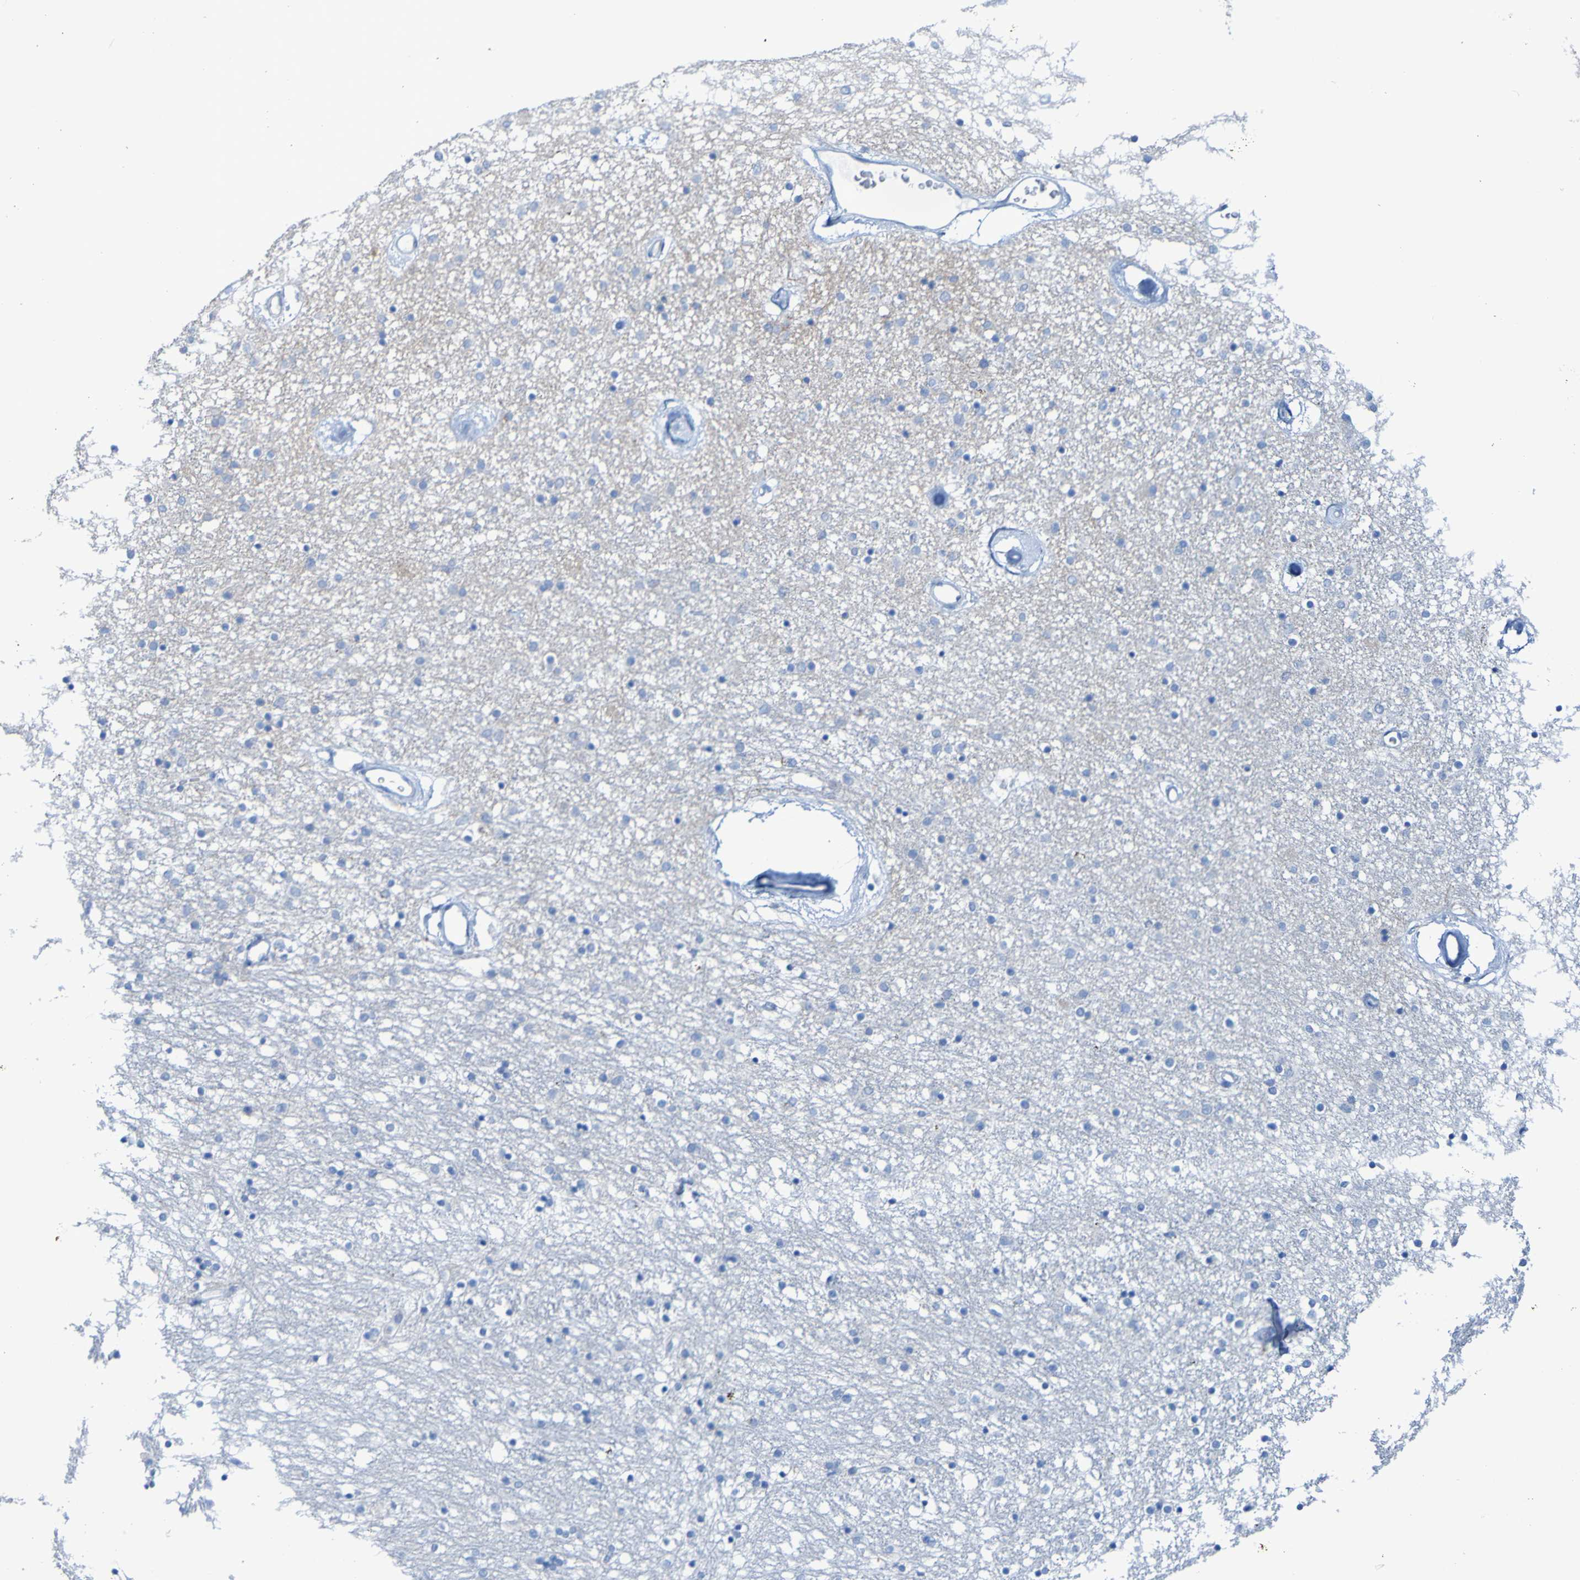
{"staining": {"intensity": "negative", "quantity": "none", "location": "none"}, "tissue": "caudate", "cell_type": "Glial cells", "image_type": "normal", "snomed": [{"axis": "morphology", "description": "Normal tissue, NOS"}, {"axis": "topography", "description": "Lateral ventricle wall"}], "caption": "A photomicrograph of caudate stained for a protein shows no brown staining in glial cells. (DAB immunohistochemistry with hematoxylin counter stain).", "gene": "ACMSD", "patient": {"sex": "female", "age": 54}}